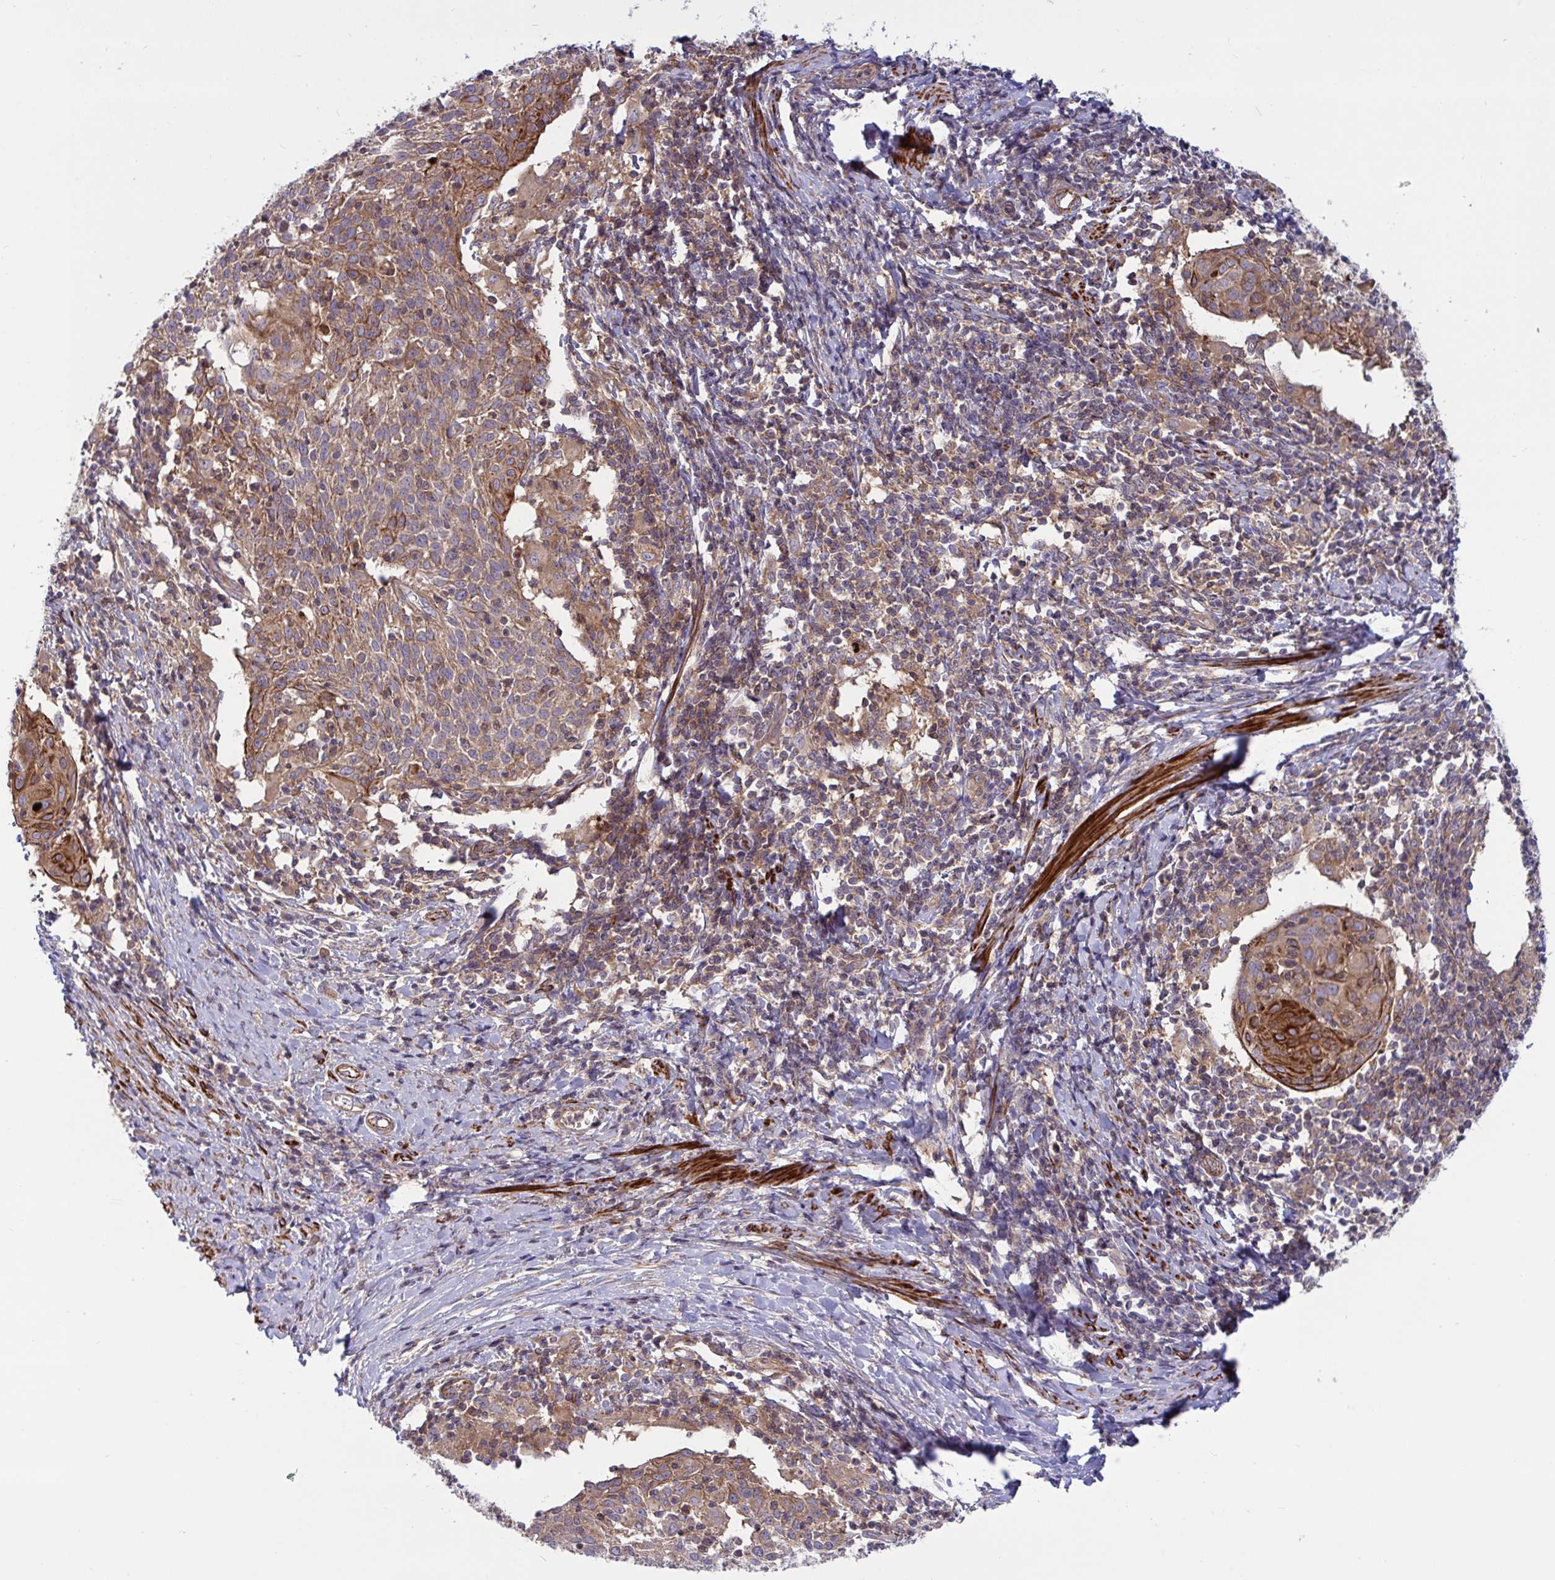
{"staining": {"intensity": "moderate", "quantity": ">75%", "location": "cytoplasmic/membranous"}, "tissue": "cervical cancer", "cell_type": "Tumor cells", "image_type": "cancer", "snomed": [{"axis": "morphology", "description": "Squamous cell carcinoma, NOS"}, {"axis": "topography", "description": "Cervix"}], "caption": "IHC of cervical cancer (squamous cell carcinoma) demonstrates medium levels of moderate cytoplasmic/membranous staining in approximately >75% of tumor cells.", "gene": "TANK", "patient": {"sex": "female", "age": 52}}